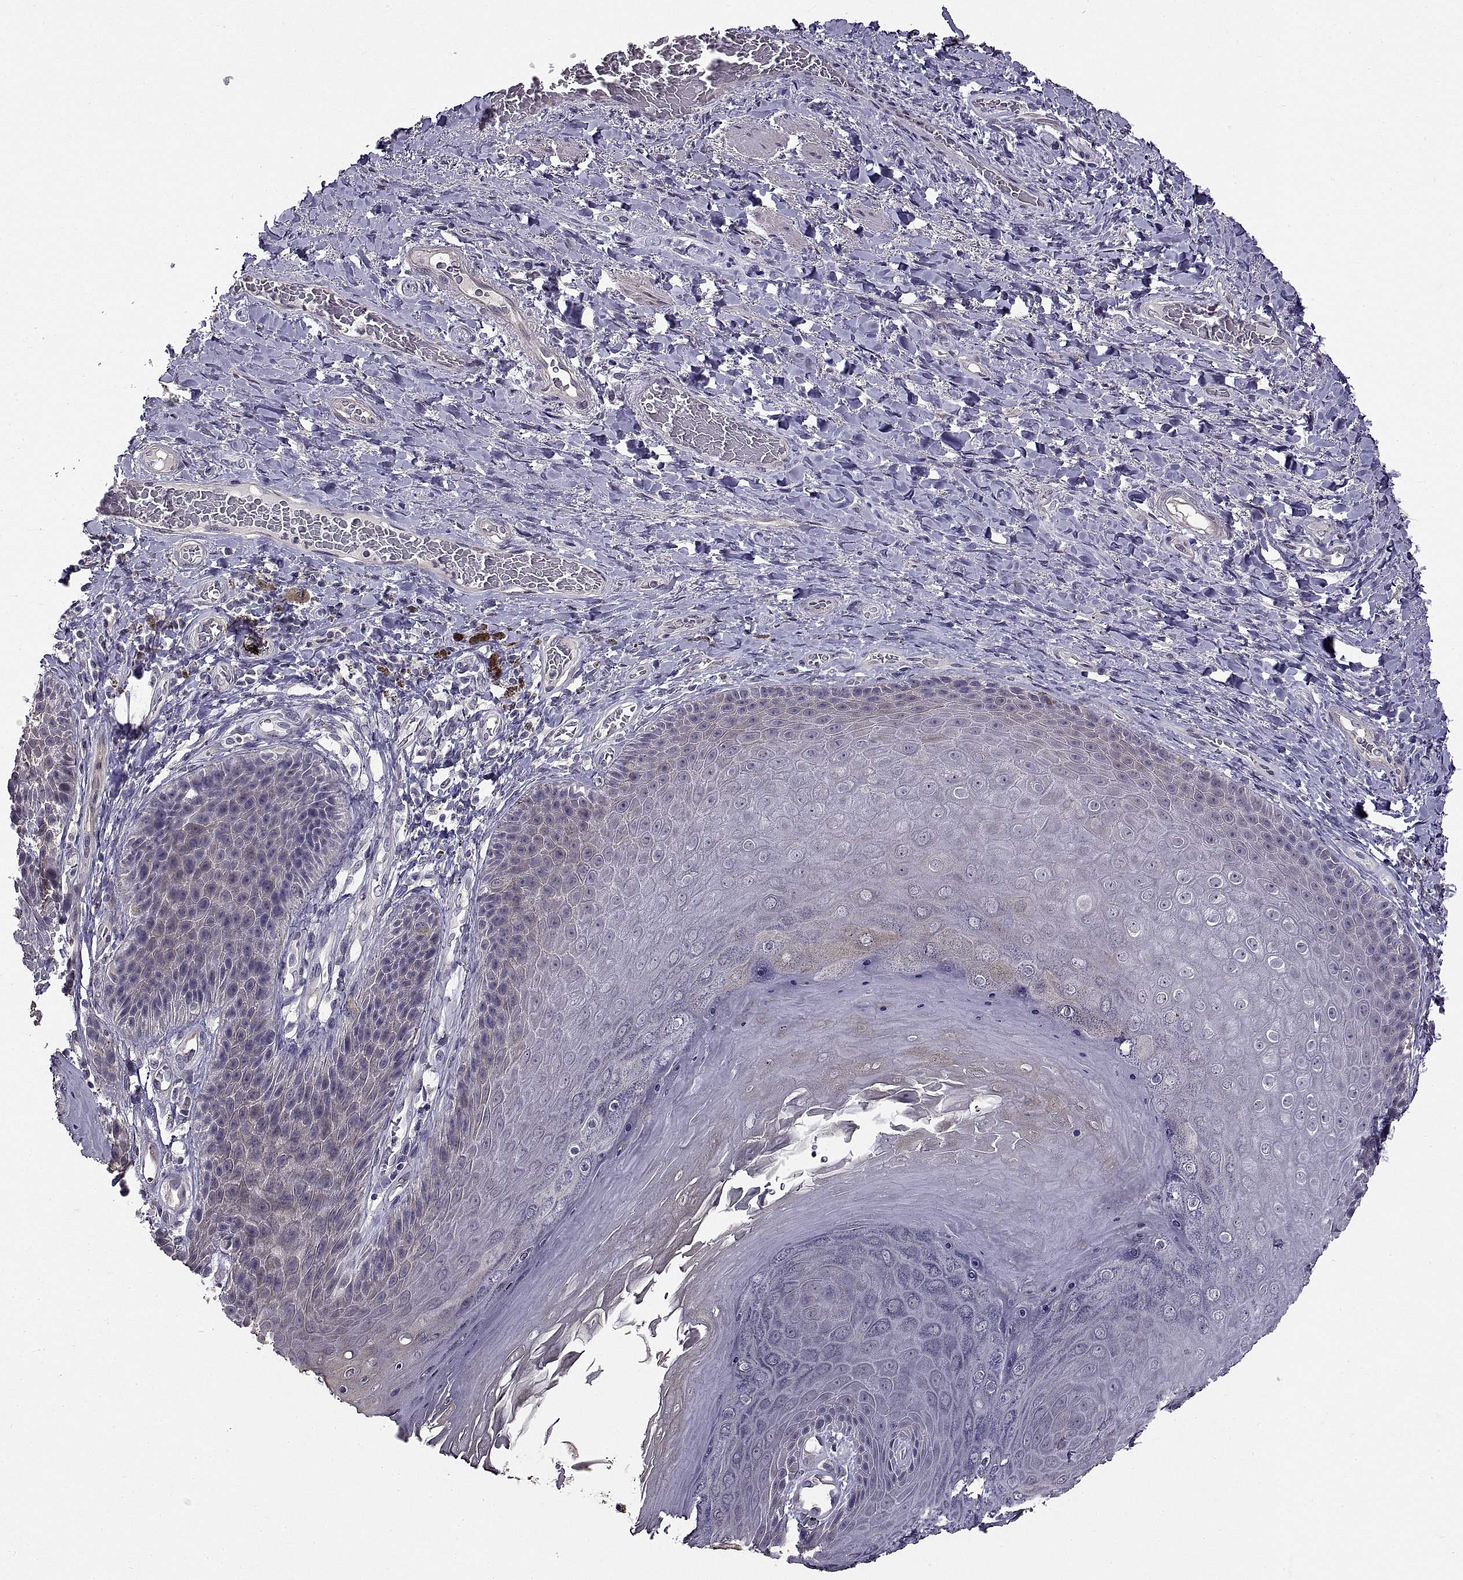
{"staining": {"intensity": "negative", "quantity": "none", "location": "none"}, "tissue": "skin", "cell_type": "Epidermal cells", "image_type": "normal", "snomed": [{"axis": "morphology", "description": "Normal tissue, NOS"}, {"axis": "topography", "description": "Skeletal muscle"}, {"axis": "topography", "description": "Anal"}, {"axis": "topography", "description": "Peripheral nerve tissue"}], "caption": "IHC image of unremarkable skin: human skin stained with DAB (3,3'-diaminobenzidine) reveals no significant protein positivity in epidermal cells.", "gene": "NPTX2", "patient": {"sex": "male", "age": 53}}